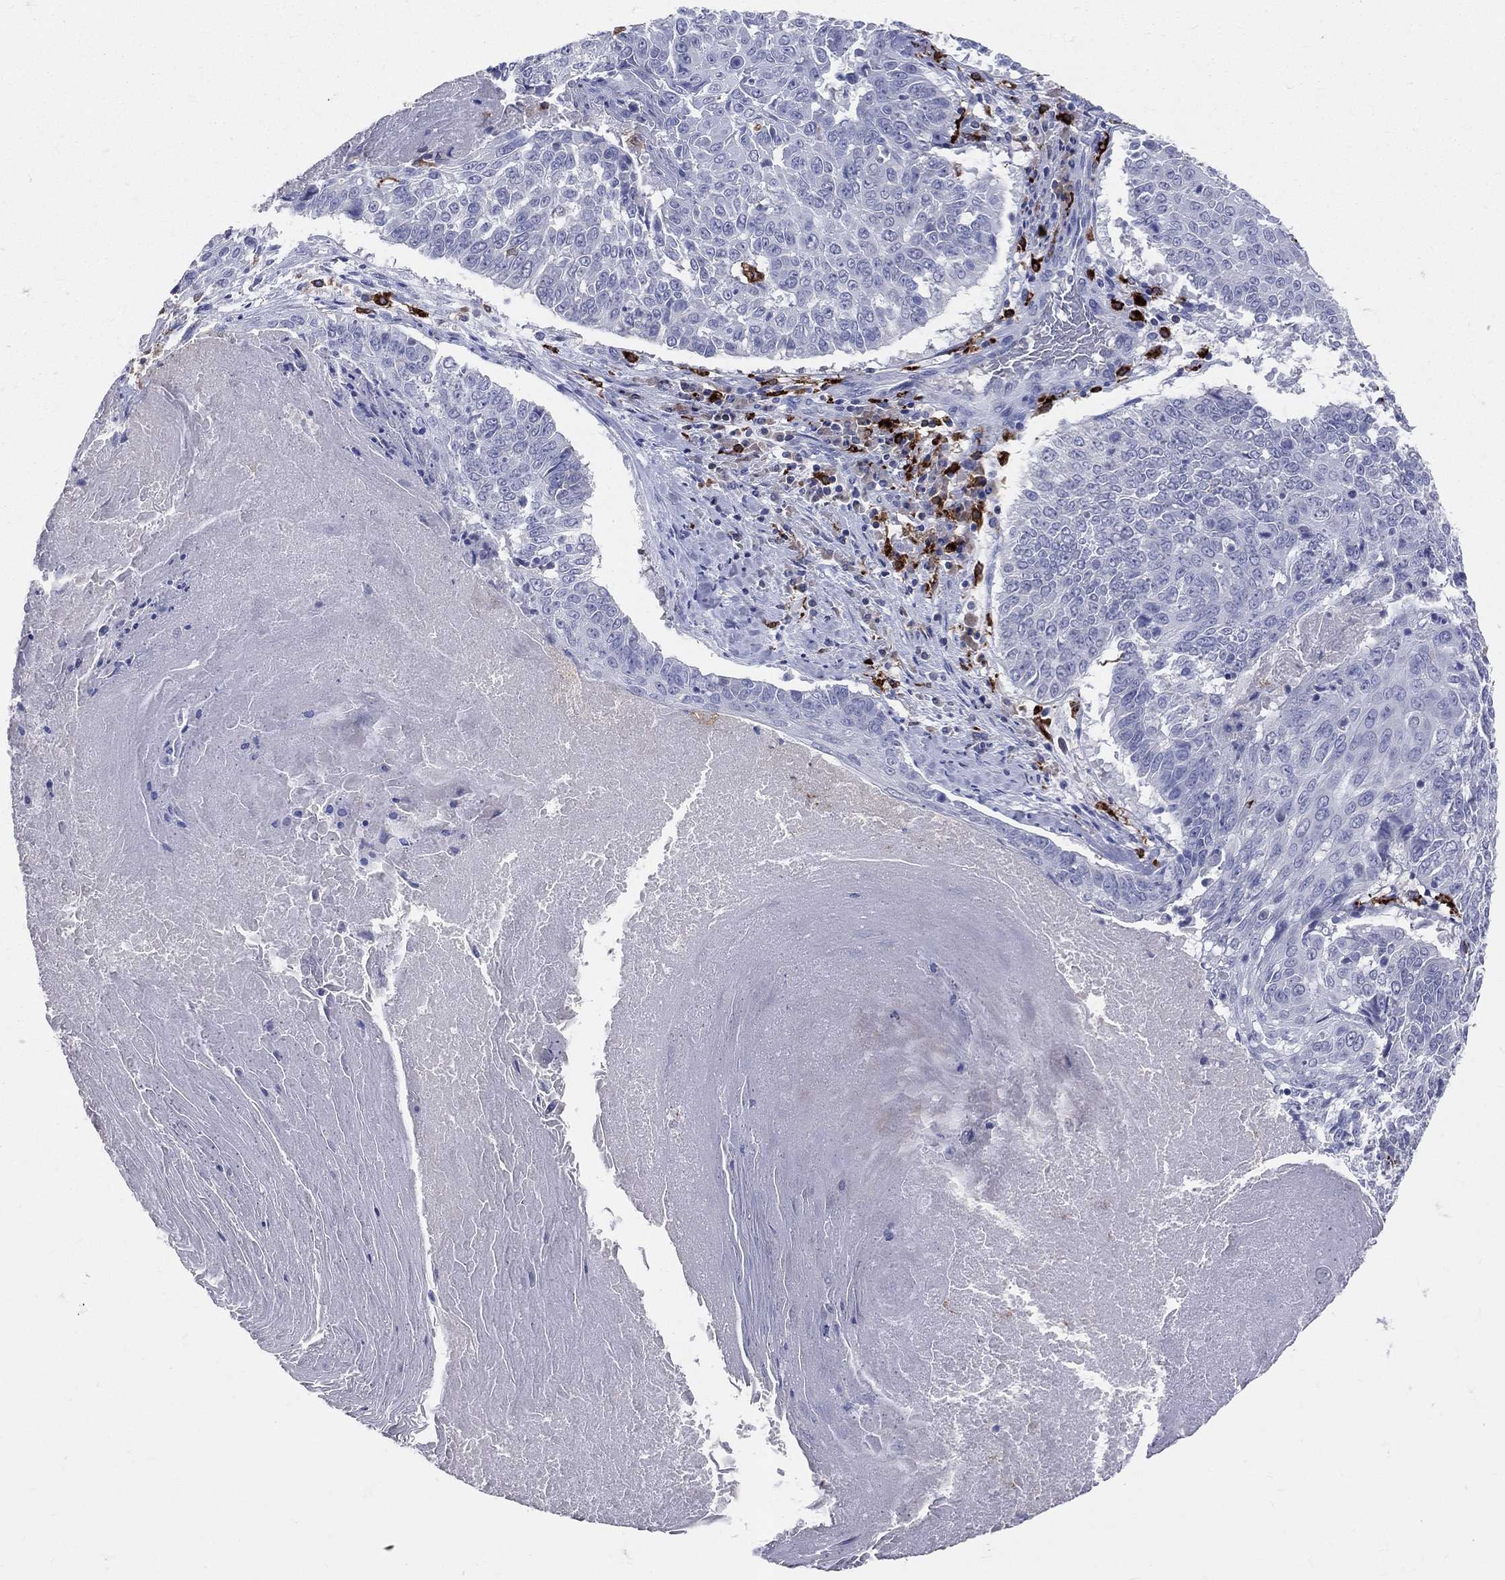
{"staining": {"intensity": "negative", "quantity": "none", "location": "none"}, "tissue": "lung cancer", "cell_type": "Tumor cells", "image_type": "cancer", "snomed": [{"axis": "morphology", "description": "Squamous cell carcinoma, NOS"}, {"axis": "topography", "description": "Lung"}], "caption": "The photomicrograph shows no staining of tumor cells in lung cancer (squamous cell carcinoma). (Brightfield microscopy of DAB immunohistochemistry (IHC) at high magnification).", "gene": "CD74", "patient": {"sex": "male", "age": 64}}